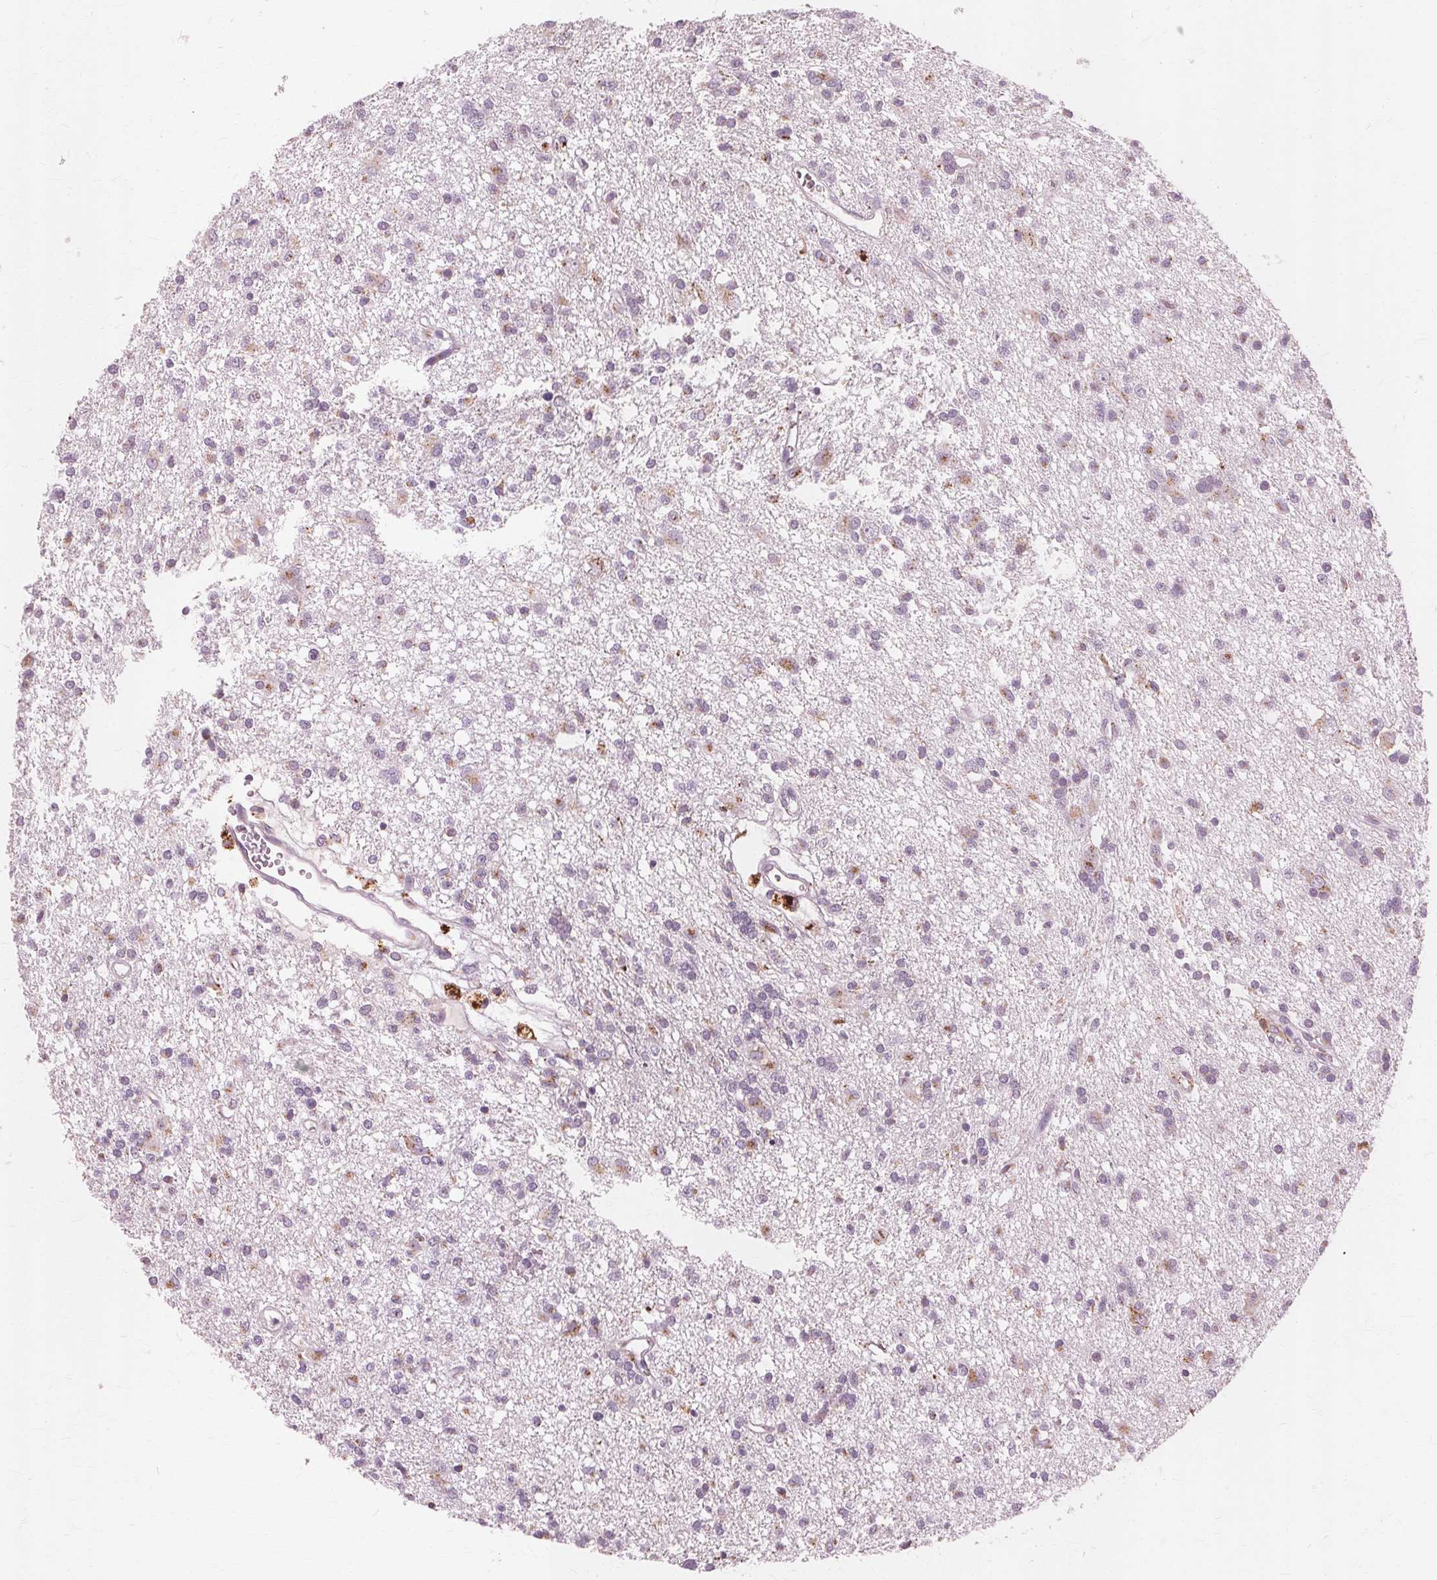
{"staining": {"intensity": "weak", "quantity": "25%-75%", "location": "cytoplasmic/membranous"}, "tissue": "glioma", "cell_type": "Tumor cells", "image_type": "cancer", "snomed": [{"axis": "morphology", "description": "Glioma, malignant, Low grade"}, {"axis": "topography", "description": "Brain"}], "caption": "The immunohistochemical stain shows weak cytoplasmic/membranous staining in tumor cells of malignant low-grade glioma tissue.", "gene": "DNASE2", "patient": {"sex": "male", "age": 64}}